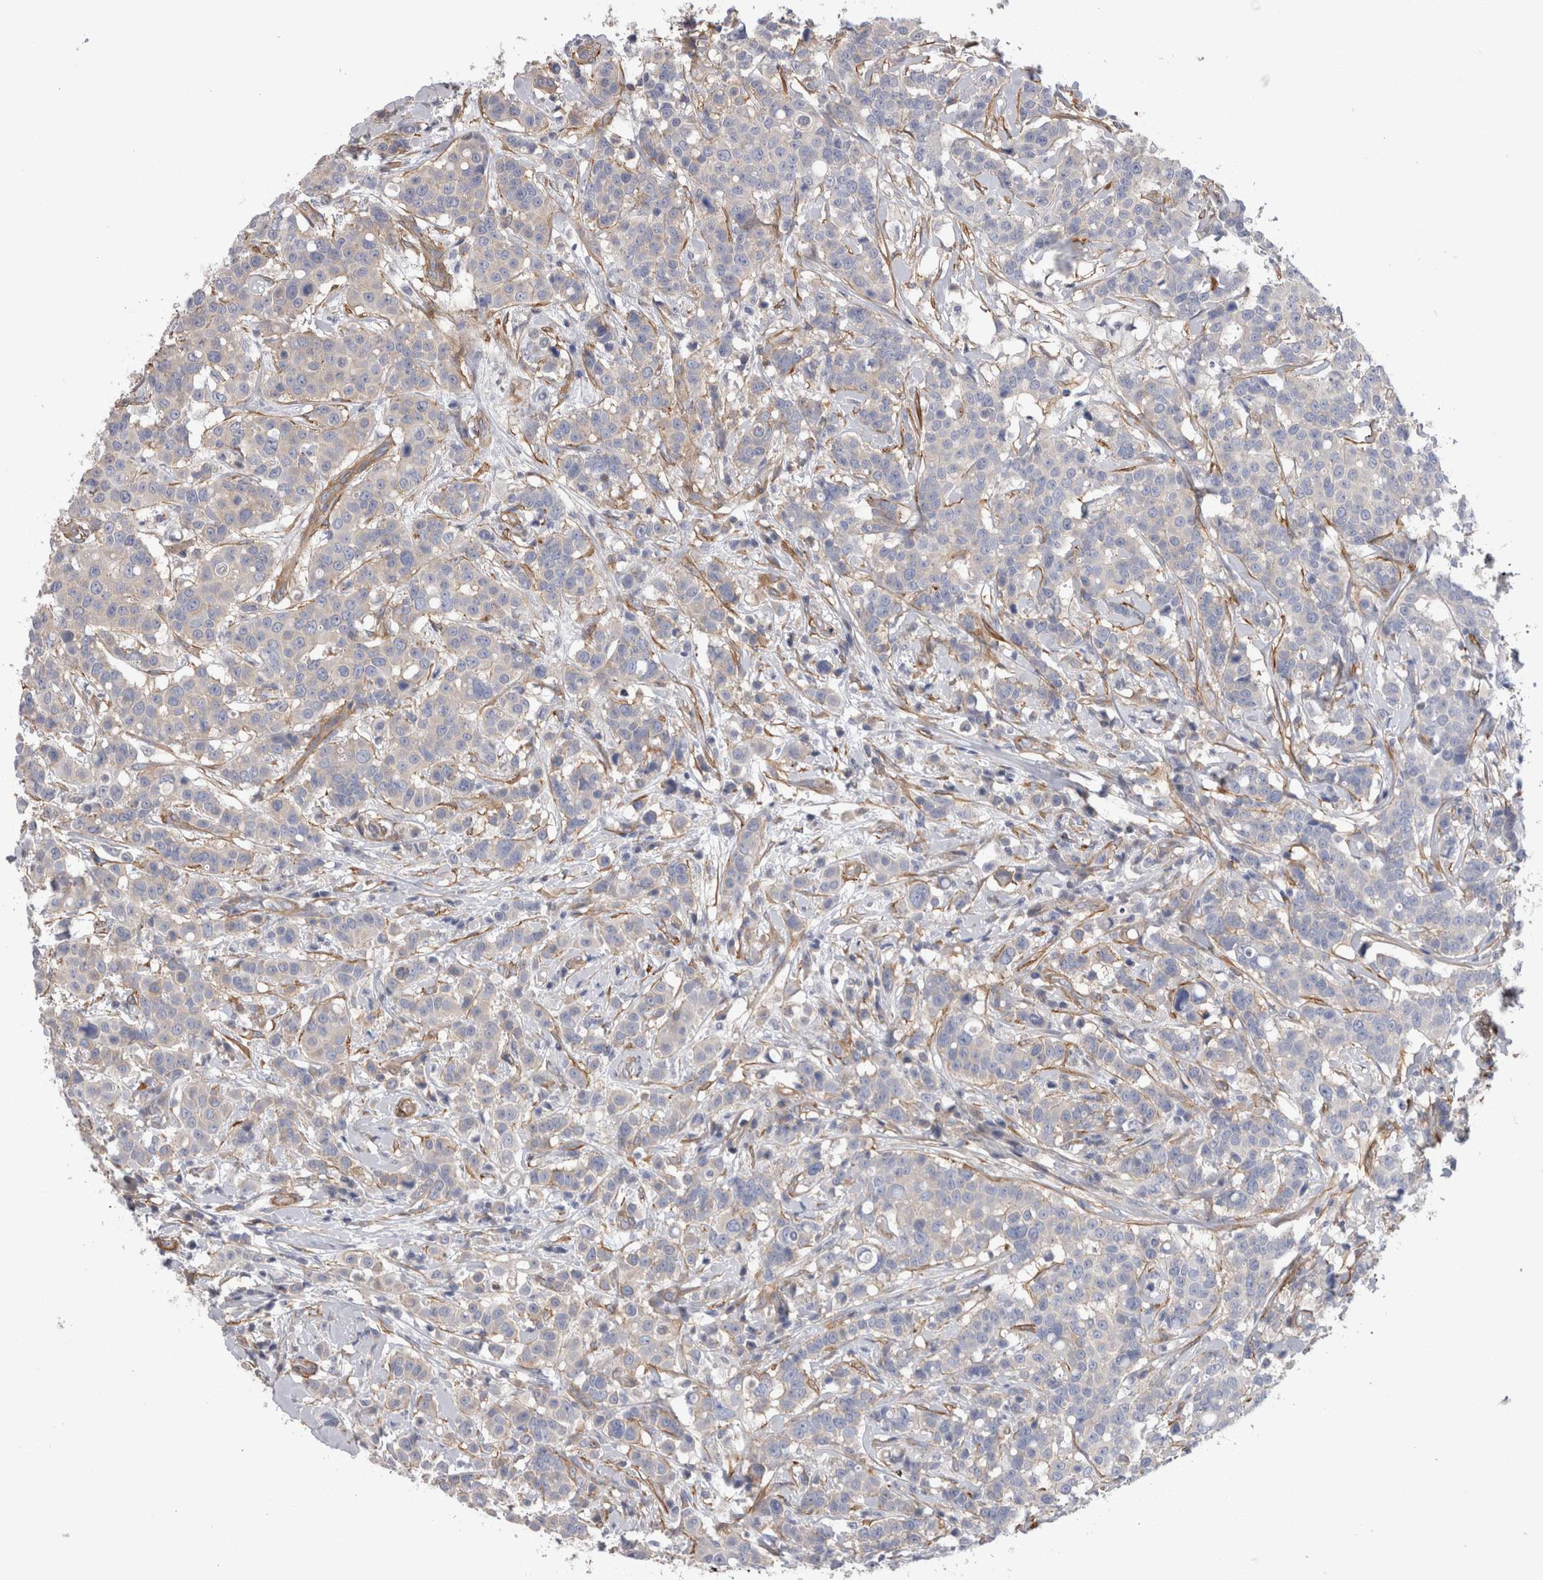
{"staining": {"intensity": "negative", "quantity": "none", "location": "none"}, "tissue": "breast cancer", "cell_type": "Tumor cells", "image_type": "cancer", "snomed": [{"axis": "morphology", "description": "Duct carcinoma"}, {"axis": "topography", "description": "Breast"}], "caption": "Tumor cells show no significant protein staining in breast cancer.", "gene": "EPRS1", "patient": {"sex": "female", "age": 27}}